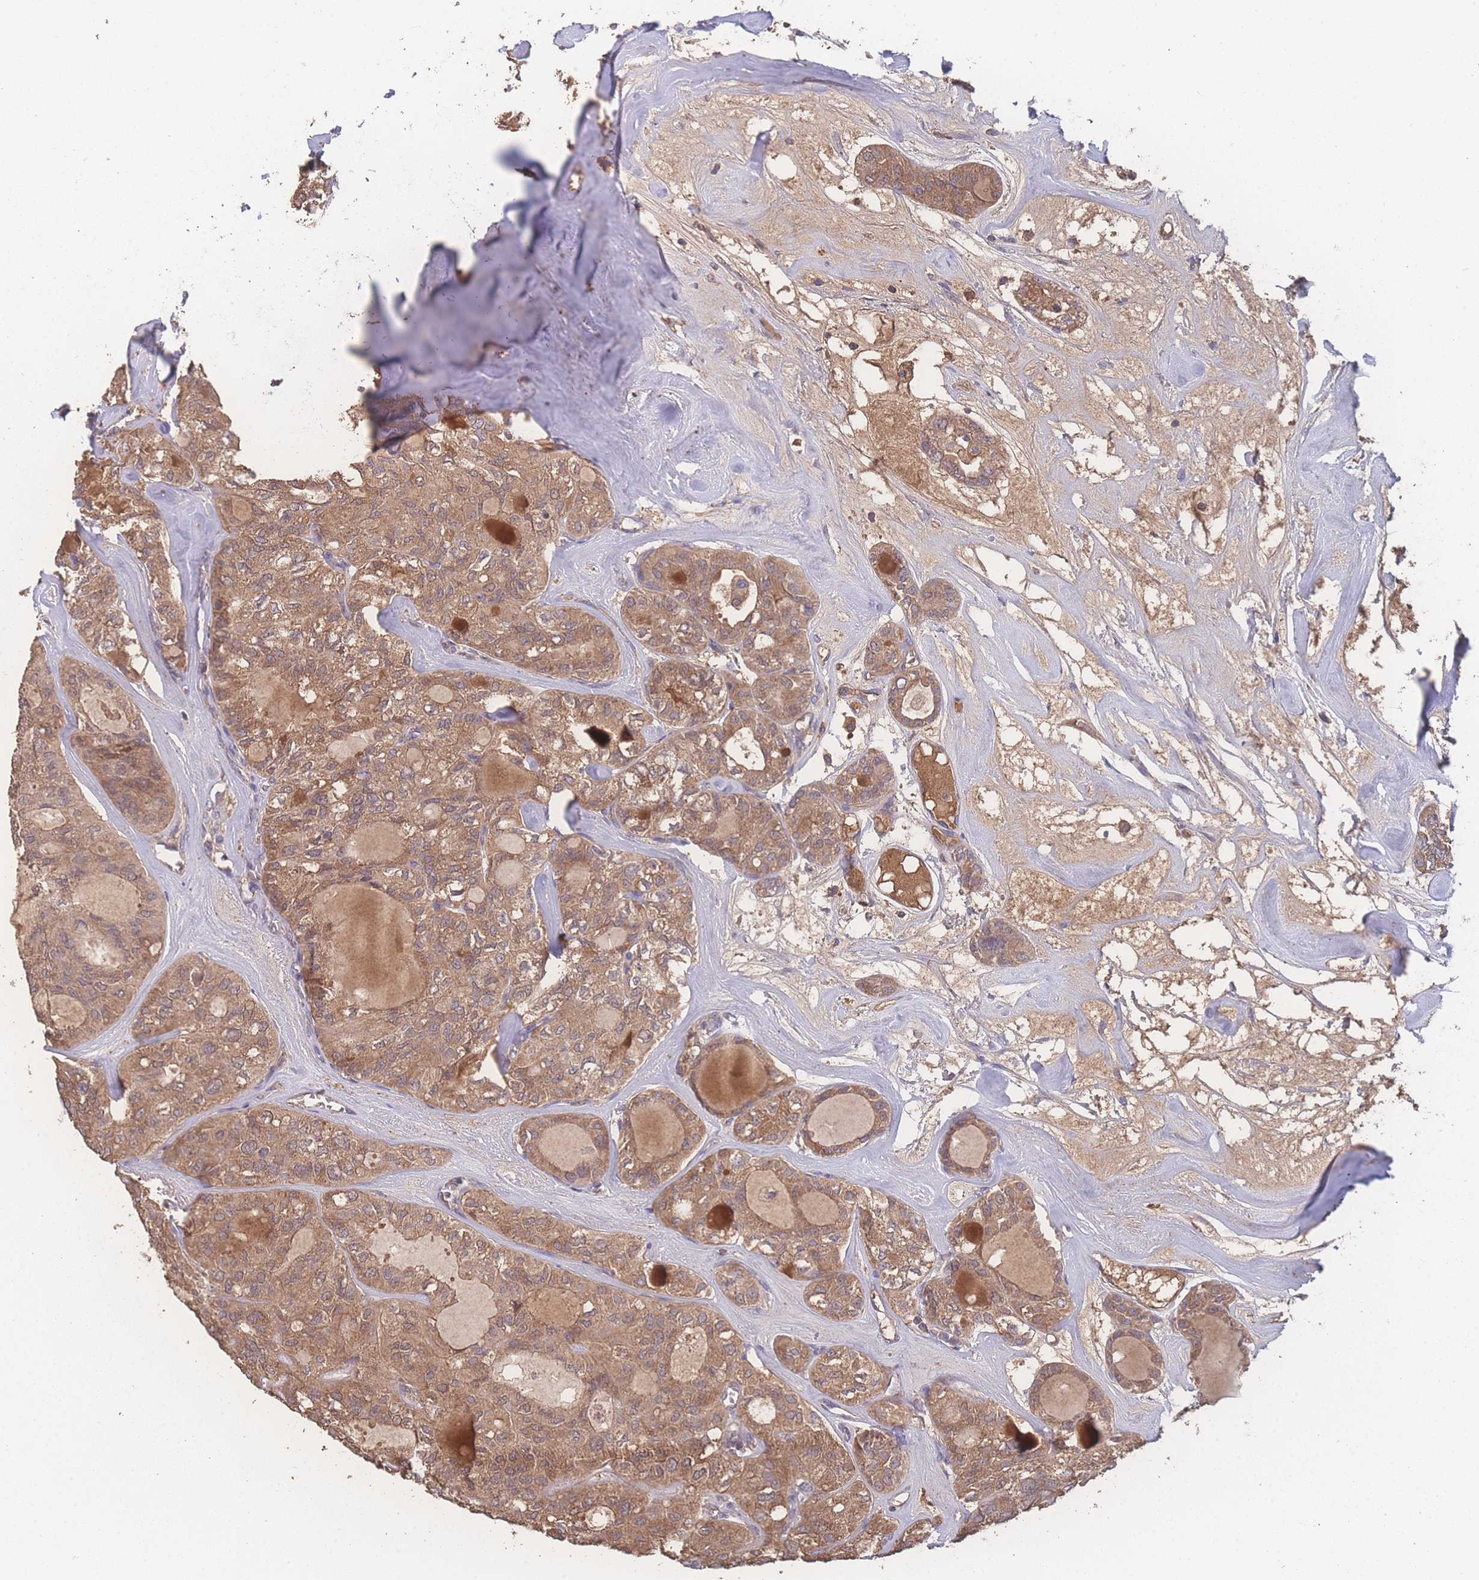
{"staining": {"intensity": "moderate", "quantity": ">75%", "location": "cytoplasmic/membranous"}, "tissue": "thyroid cancer", "cell_type": "Tumor cells", "image_type": "cancer", "snomed": [{"axis": "morphology", "description": "Follicular adenoma carcinoma, NOS"}, {"axis": "topography", "description": "Thyroid gland"}], "caption": "Human follicular adenoma carcinoma (thyroid) stained with a brown dye shows moderate cytoplasmic/membranous positive expression in about >75% of tumor cells.", "gene": "ATXN10", "patient": {"sex": "male", "age": 75}}